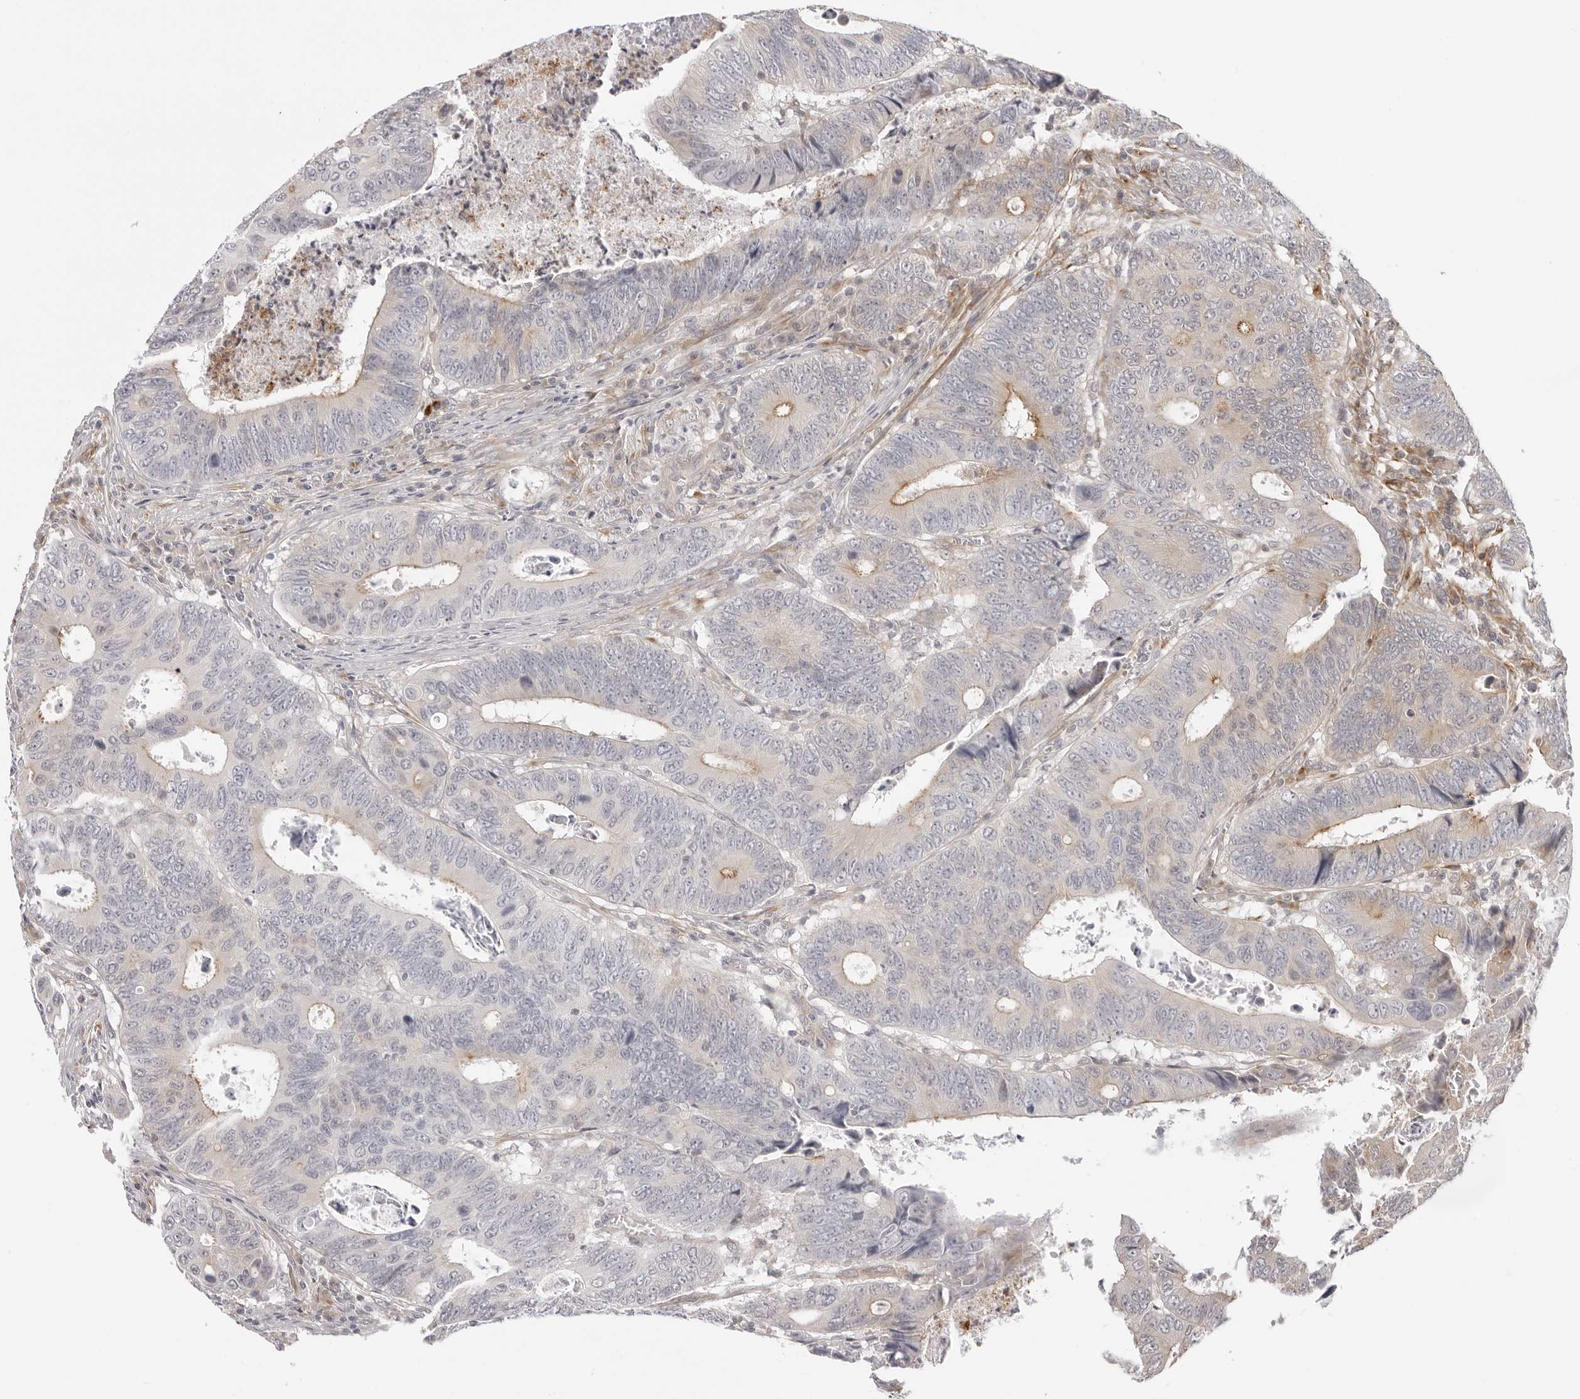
{"staining": {"intensity": "moderate", "quantity": "25%-75%", "location": "cytoplasmic/membranous"}, "tissue": "colorectal cancer", "cell_type": "Tumor cells", "image_type": "cancer", "snomed": [{"axis": "morphology", "description": "Adenocarcinoma, NOS"}, {"axis": "topography", "description": "Colon"}], "caption": "Adenocarcinoma (colorectal) stained with immunohistochemistry reveals moderate cytoplasmic/membranous positivity in approximately 25%-75% of tumor cells. Using DAB (brown) and hematoxylin (blue) stains, captured at high magnification using brightfield microscopy.", "gene": "SRGAP2", "patient": {"sex": "male", "age": 72}}